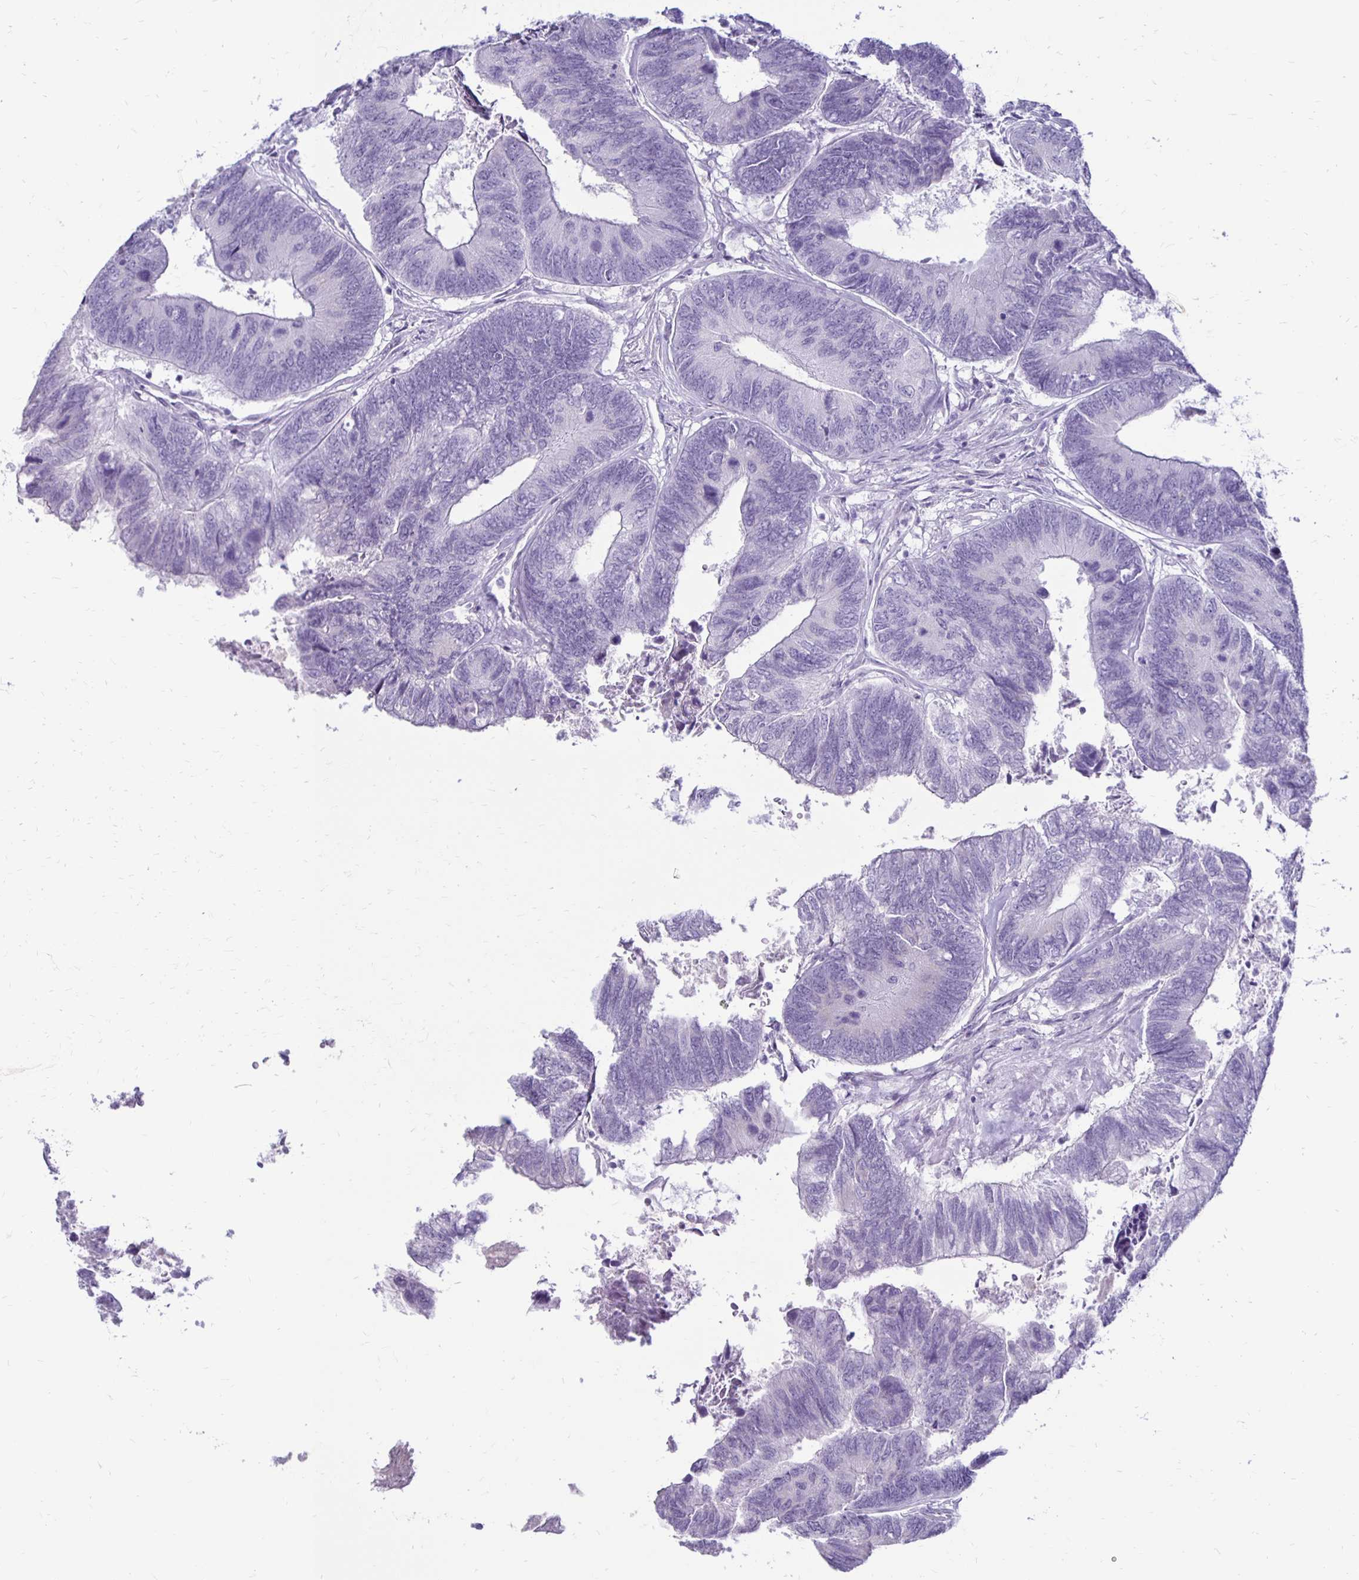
{"staining": {"intensity": "negative", "quantity": "none", "location": "none"}, "tissue": "colorectal cancer", "cell_type": "Tumor cells", "image_type": "cancer", "snomed": [{"axis": "morphology", "description": "Adenocarcinoma, NOS"}, {"axis": "topography", "description": "Colon"}], "caption": "Tumor cells are negative for protein expression in human colorectal cancer (adenocarcinoma).", "gene": "RYR1", "patient": {"sex": "female", "age": 67}}